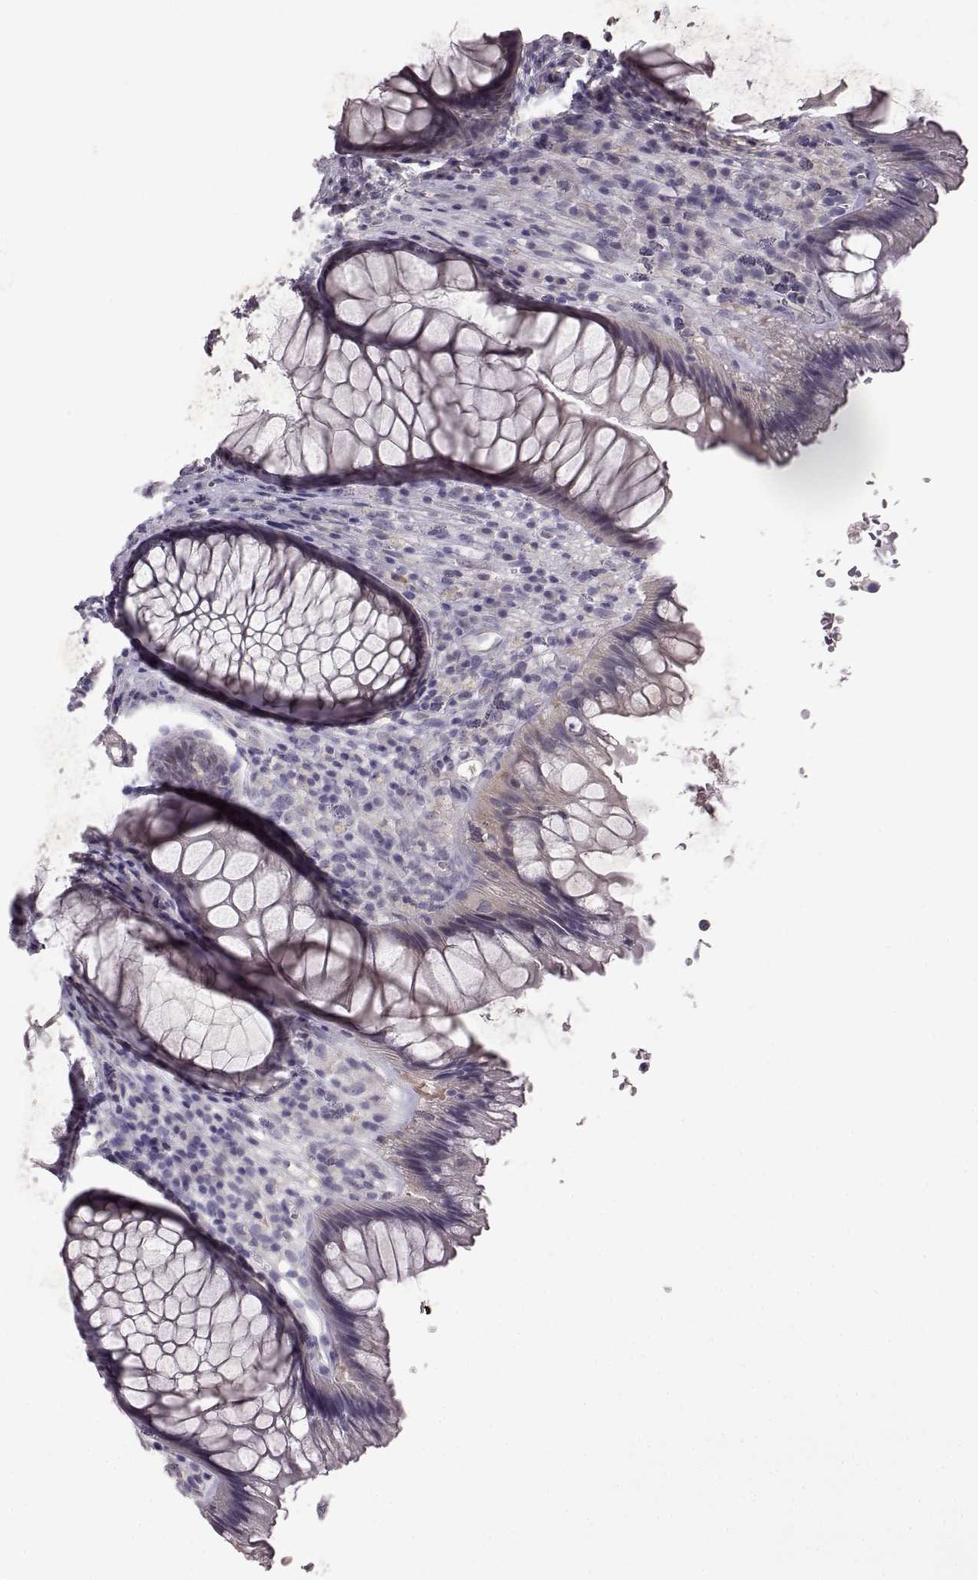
{"staining": {"intensity": "negative", "quantity": "none", "location": "none"}, "tissue": "rectum", "cell_type": "Glandular cells", "image_type": "normal", "snomed": [{"axis": "morphology", "description": "Normal tissue, NOS"}, {"axis": "topography", "description": "Smooth muscle"}, {"axis": "topography", "description": "Rectum"}], "caption": "High magnification brightfield microscopy of unremarkable rectum stained with DAB (brown) and counterstained with hematoxylin (blue): glandular cells show no significant expression.", "gene": "SPAG17", "patient": {"sex": "male", "age": 53}}